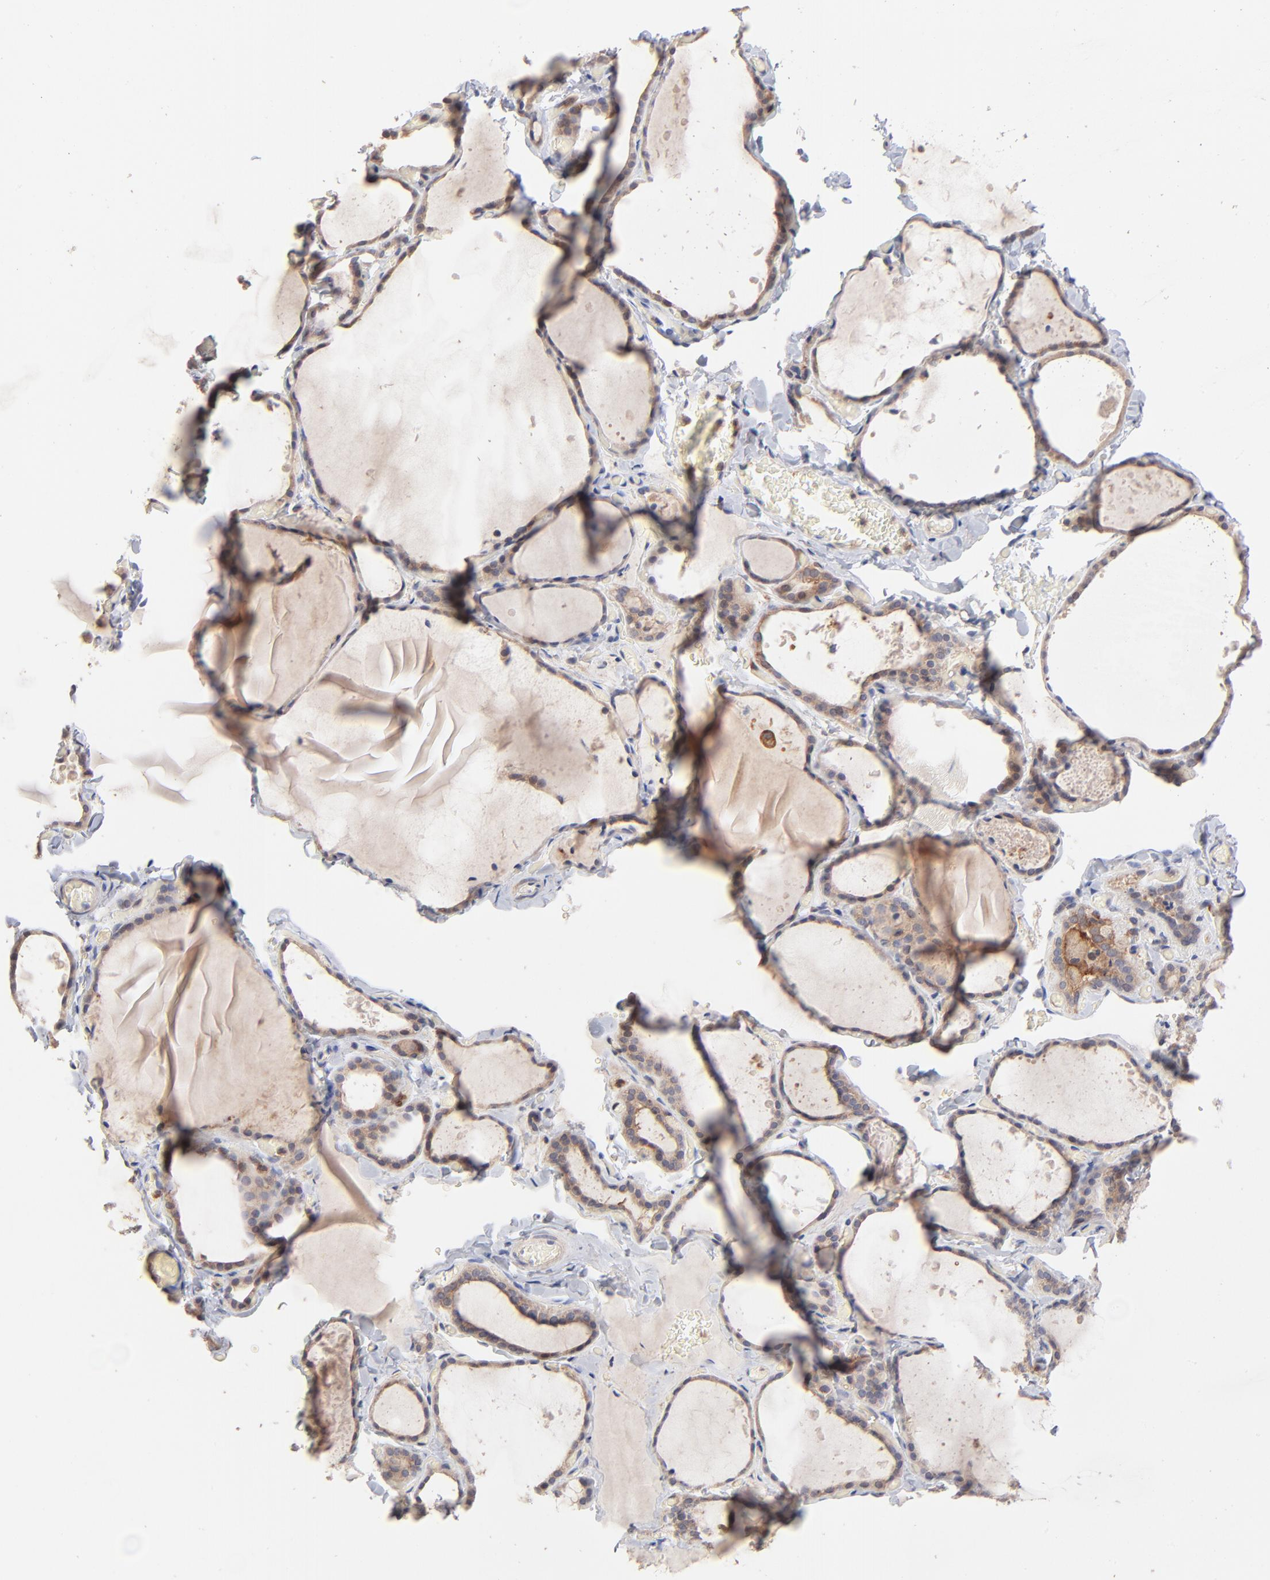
{"staining": {"intensity": "moderate", "quantity": ">75%", "location": "cytoplasmic/membranous"}, "tissue": "thyroid gland", "cell_type": "Glandular cells", "image_type": "normal", "snomed": [{"axis": "morphology", "description": "Normal tissue, NOS"}, {"axis": "topography", "description": "Thyroid gland"}], "caption": "Protein staining by immunohistochemistry displays moderate cytoplasmic/membranous staining in about >75% of glandular cells in normal thyroid gland.", "gene": "IVNS1ABP", "patient": {"sex": "female", "age": 22}}